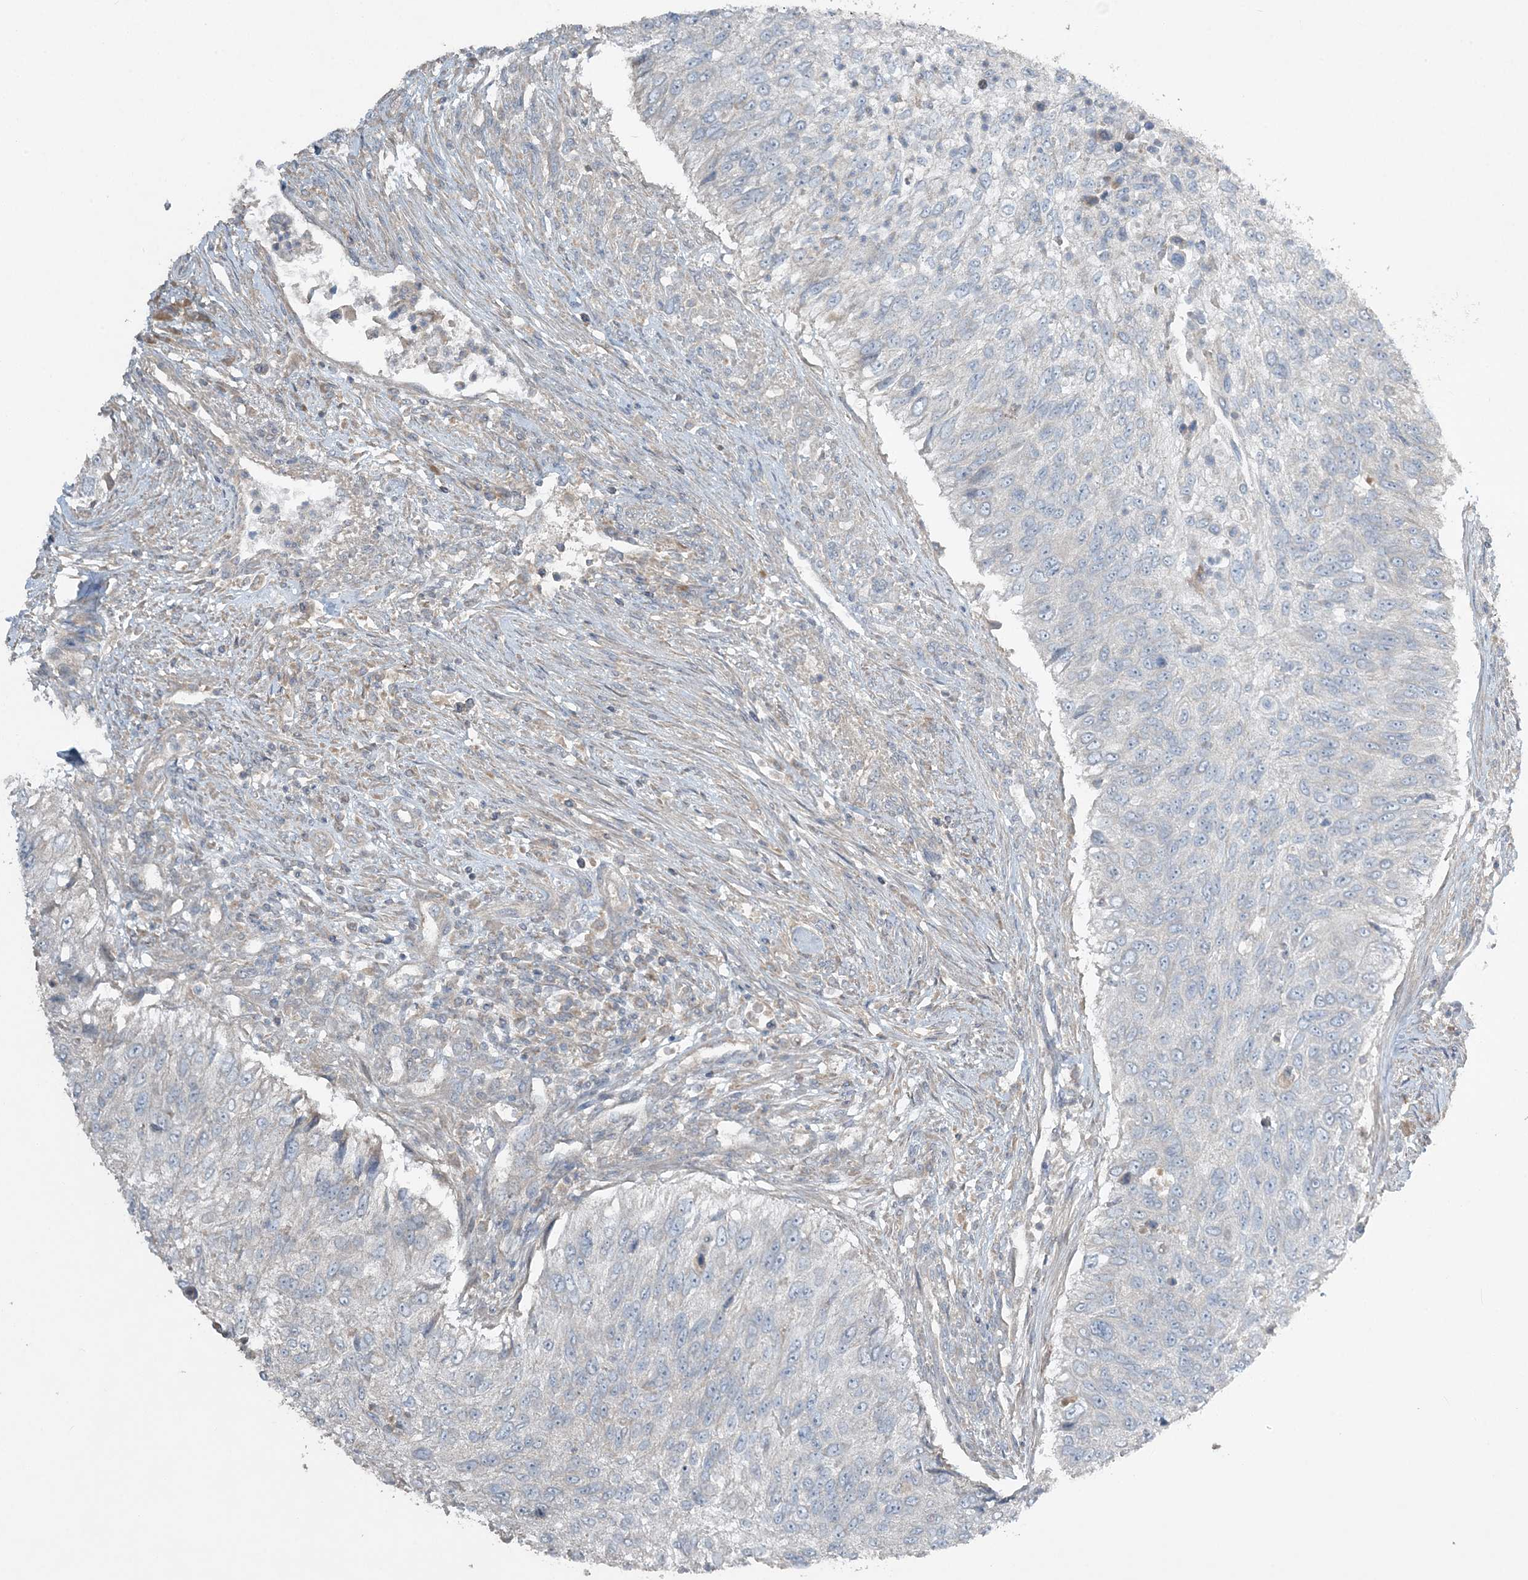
{"staining": {"intensity": "negative", "quantity": "none", "location": "none"}, "tissue": "urothelial cancer", "cell_type": "Tumor cells", "image_type": "cancer", "snomed": [{"axis": "morphology", "description": "Urothelial carcinoma, High grade"}, {"axis": "topography", "description": "Urinary bladder"}], "caption": "The photomicrograph demonstrates no significant positivity in tumor cells of high-grade urothelial carcinoma.", "gene": "SLC4A10", "patient": {"sex": "female", "age": 60}}